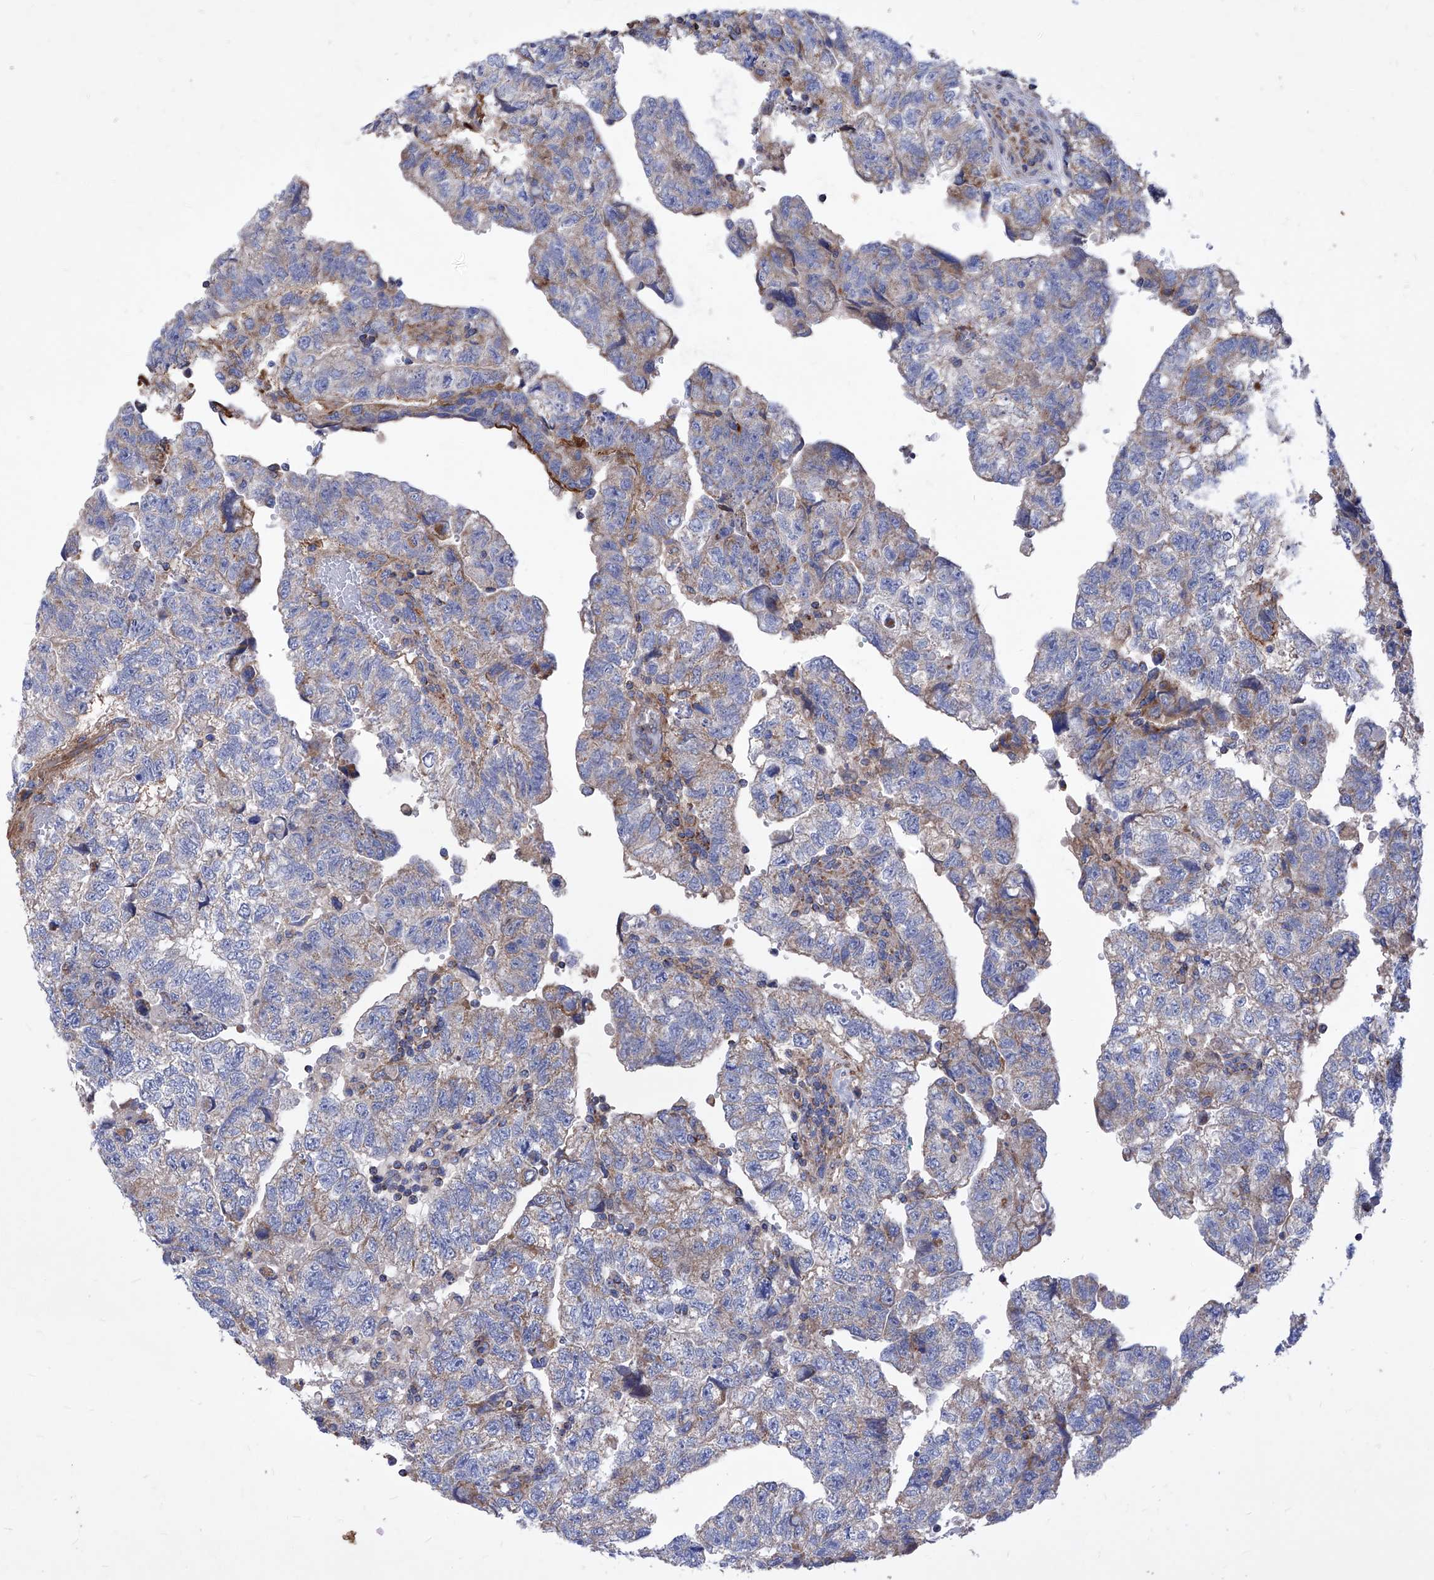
{"staining": {"intensity": "weak", "quantity": "25%-75%", "location": "cytoplasmic/membranous"}, "tissue": "testis cancer", "cell_type": "Tumor cells", "image_type": "cancer", "snomed": [{"axis": "morphology", "description": "Carcinoma, Embryonal, NOS"}, {"axis": "topography", "description": "Testis"}], "caption": "An immunohistochemistry (IHC) histopathology image of neoplastic tissue is shown. Protein staining in brown highlights weak cytoplasmic/membranous positivity in embryonal carcinoma (testis) within tumor cells.", "gene": "HRNR", "patient": {"sex": "male", "age": 36}}